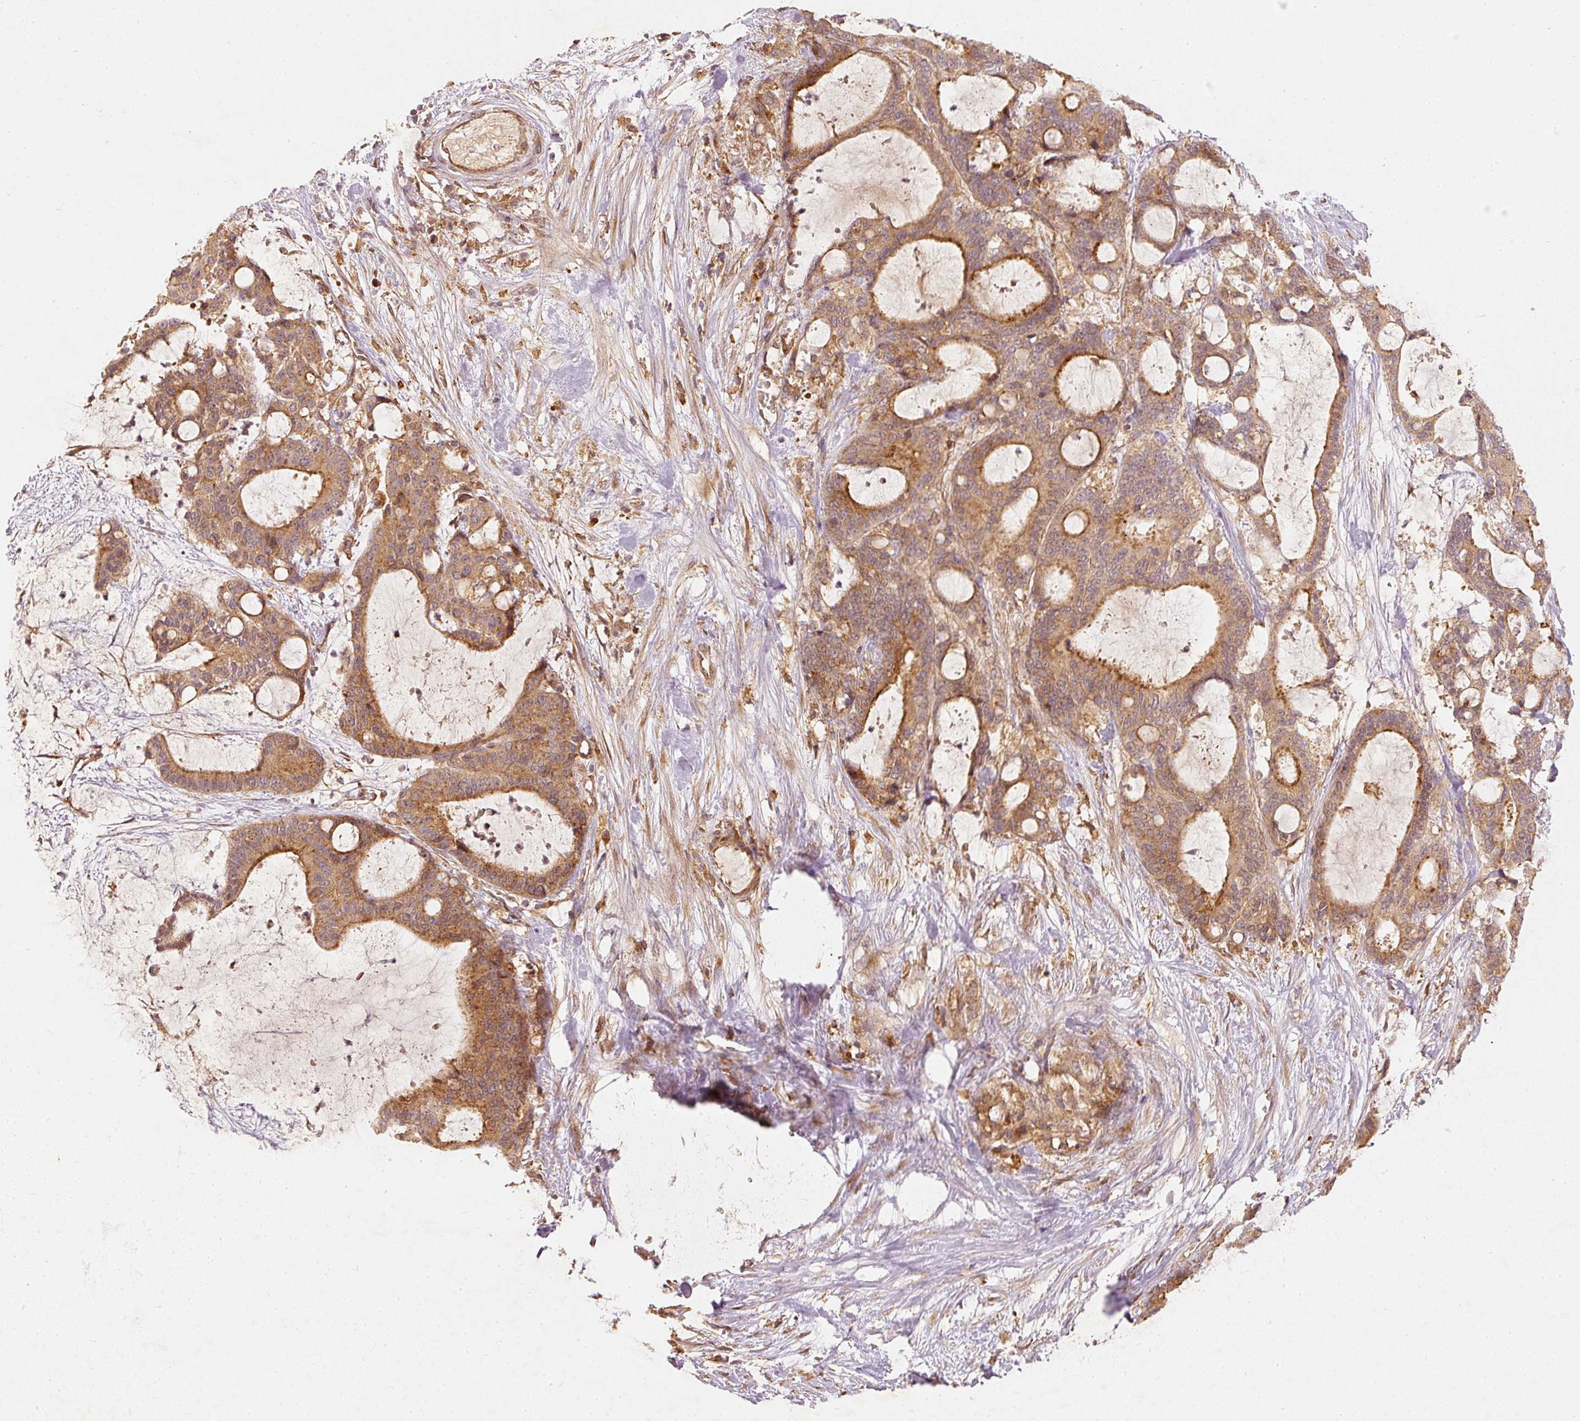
{"staining": {"intensity": "moderate", "quantity": ">75%", "location": "cytoplasmic/membranous"}, "tissue": "liver cancer", "cell_type": "Tumor cells", "image_type": "cancer", "snomed": [{"axis": "morphology", "description": "Normal tissue, NOS"}, {"axis": "morphology", "description": "Cholangiocarcinoma"}, {"axis": "topography", "description": "Liver"}, {"axis": "topography", "description": "Peripheral nerve tissue"}], "caption": "Protein analysis of liver cancer (cholangiocarcinoma) tissue shows moderate cytoplasmic/membranous expression in approximately >75% of tumor cells. Using DAB (3,3'-diaminobenzidine) (brown) and hematoxylin (blue) stains, captured at high magnification using brightfield microscopy.", "gene": "ZNF580", "patient": {"sex": "female", "age": 73}}